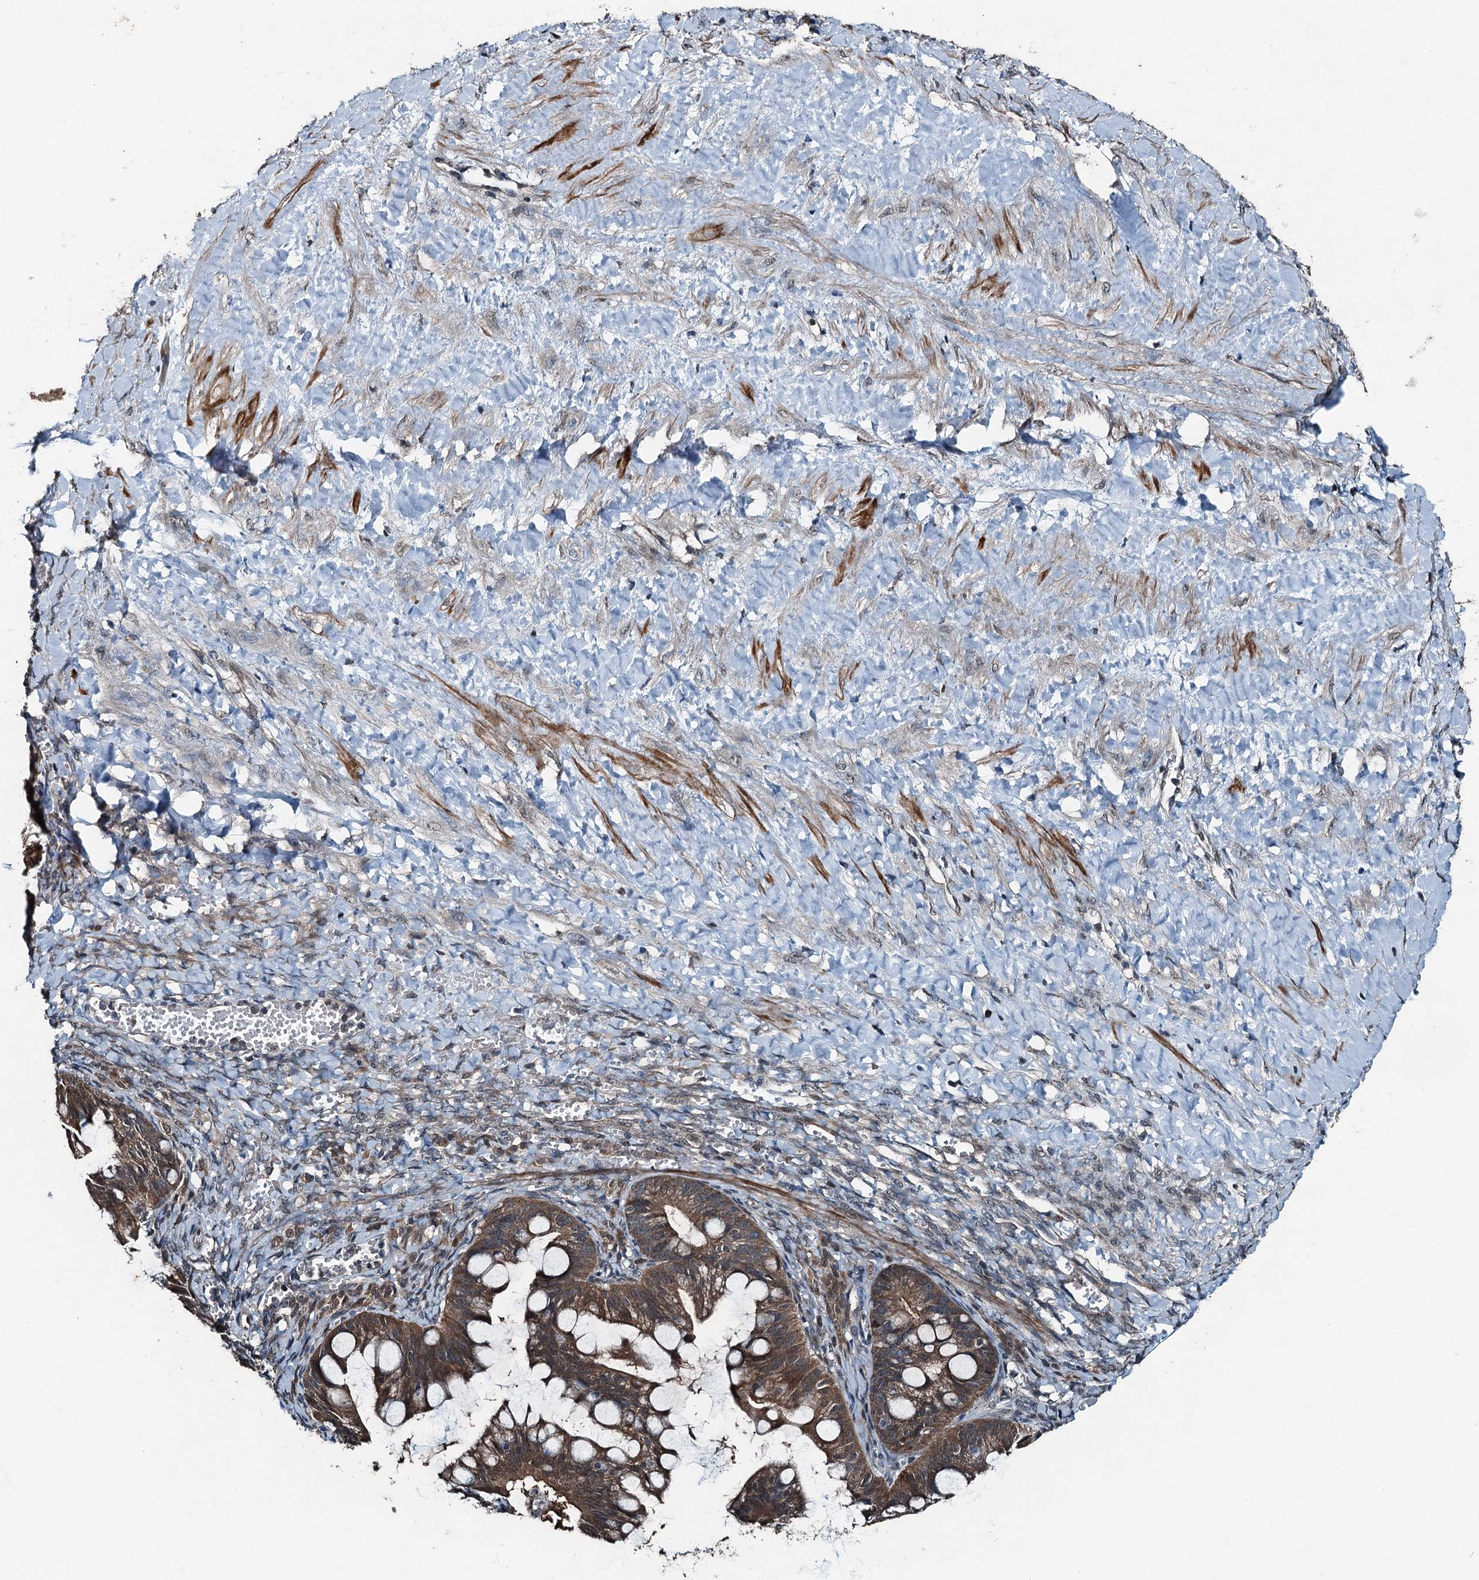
{"staining": {"intensity": "moderate", "quantity": ">75%", "location": "cytoplasmic/membranous"}, "tissue": "ovarian cancer", "cell_type": "Tumor cells", "image_type": "cancer", "snomed": [{"axis": "morphology", "description": "Cystadenocarcinoma, mucinous, NOS"}, {"axis": "topography", "description": "Ovary"}], "caption": "This histopathology image shows ovarian cancer (mucinous cystadenocarcinoma) stained with IHC to label a protein in brown. The cytoplasmic/membranous of tumor cells show moderate positivity for the protein. Nuclei are counter-stained blue.", "gene": "TCTN1", "patient": {"sex": "female", "age": 73}}